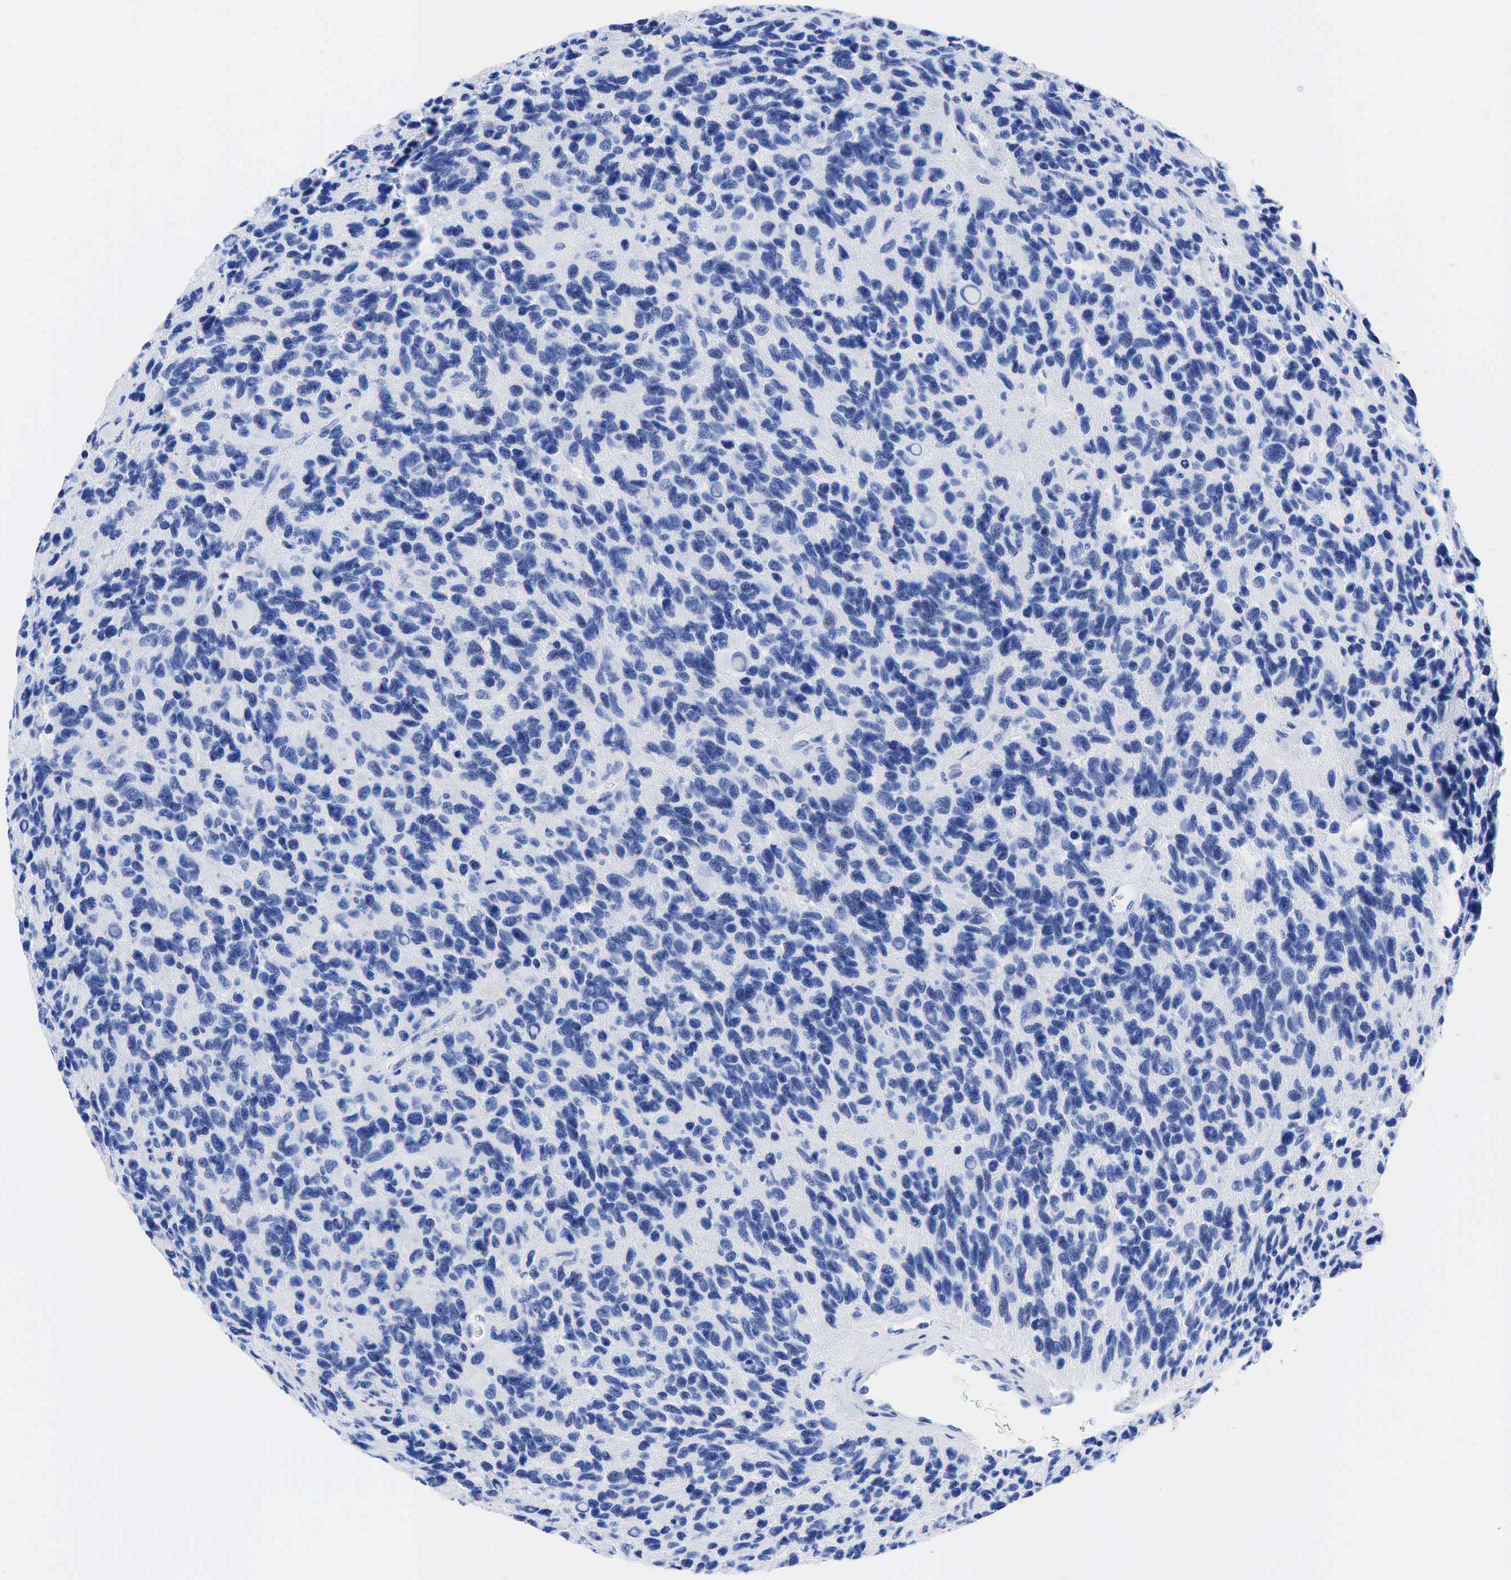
{"staining": {"intensity": "negative", "quantity": "none", "location": "none"}, "tissue": "glioma", "cell_type": "Tumor cells", "image_type": "cancer", "snomed": [{"axis": "morphology", "description": "Glioma, malignant, High grade"}, {"axis": "topography", "description": "Brain"}], "caption": "Malignant glioma (high-grade) stained for a protein using IHC shows no positivity tumor cells.", "gene": "KRT18", "patient": {"sex": "male", "age": 77}}